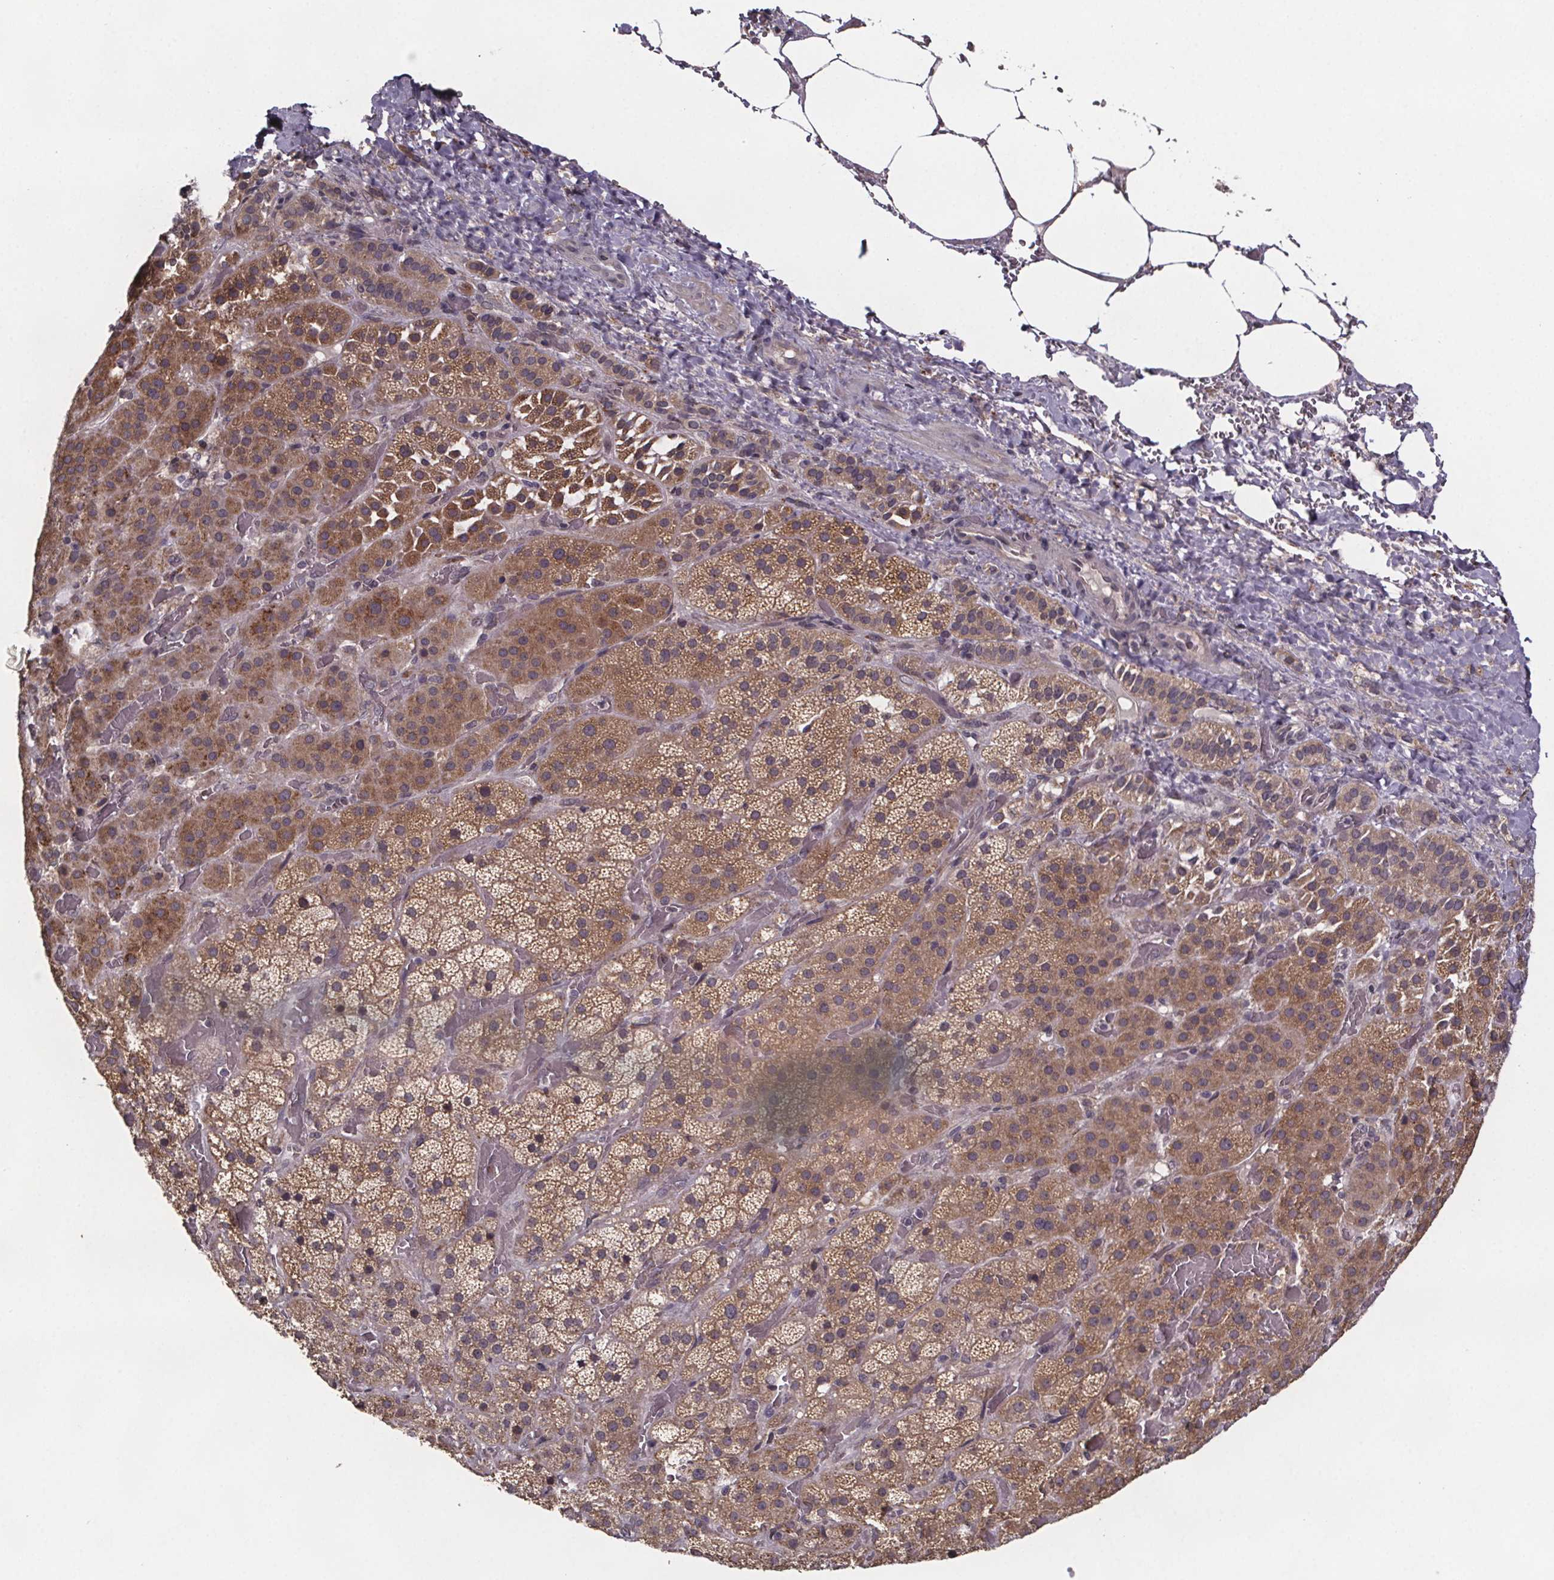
{"staining": {"intensity": "moderate", "quantity": ">75%", "location": "cytoplasmic/membranous"}, "tissue": "adrenal gland", "cell_type": "Glandular cells", "image_type": "normal", "snomed": [{"axis": "morphology", "description": "Normal tissue, NOS"}, {"axis": "topography", "description": "Adrenal gland"}], "caption": "Adrenal gland stained for a protein (brown) exhibits moderate cytoplasmic/membranous positive positivity in approximately >75% of glandular cells.", "gene": "SAT1", "patient": {"sex": "male", "age": 57}}